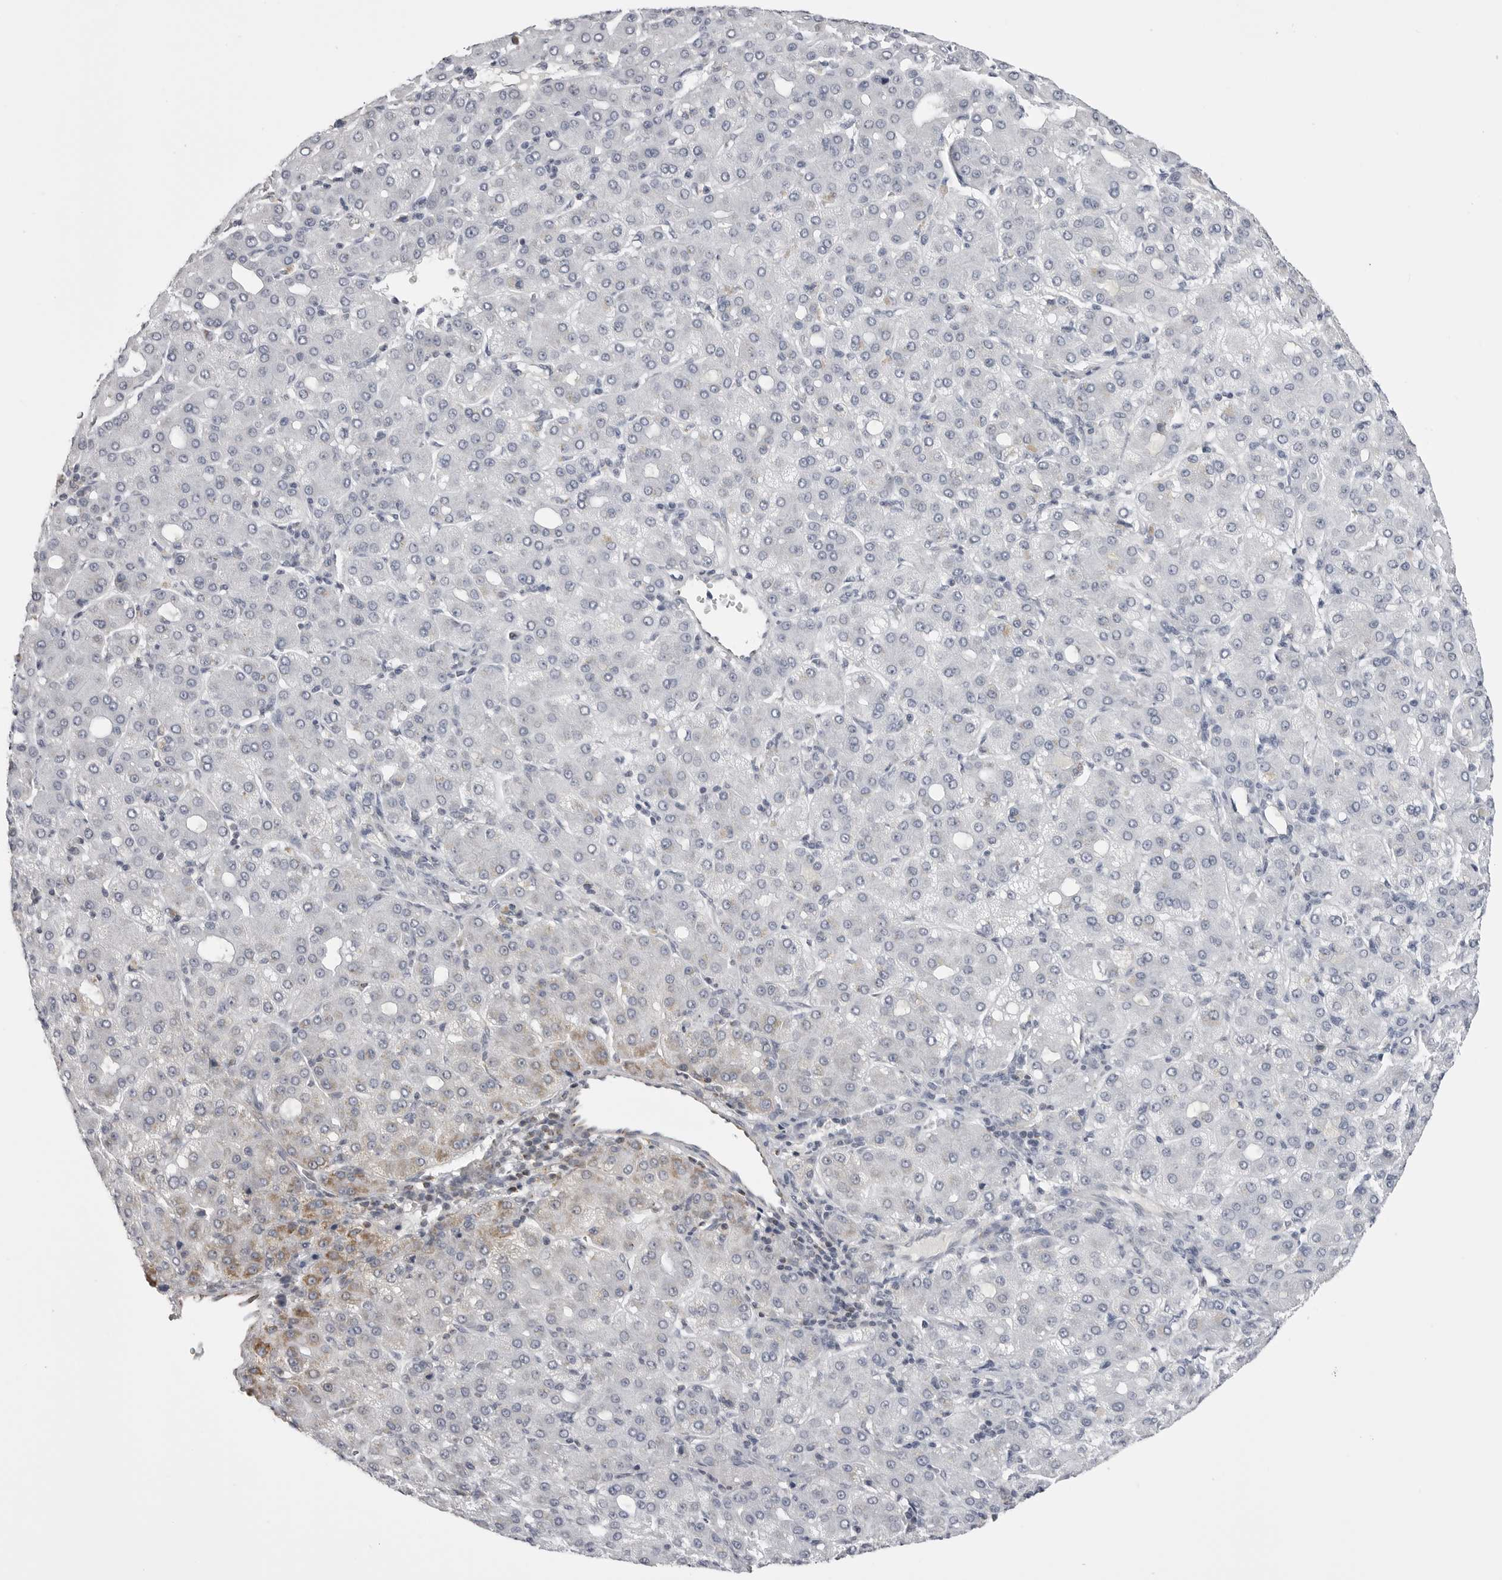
{"staining": {"intensity": "moderate", "quantity": "<25%", "location": "cytoplasmic/membranous"}, "tissue": "liver cancer", "cell_type": "Tumor cells", "image_type": "cancer", "snomed": [{"axis": "morphology", "description": "Carcinoma, Hepatocellular, NOS"}, {"axis": "topography", "description": "Liver"}], "caption": "Protein expression analysis of liver hepatocellular carcinoma displays moderate cytoplasmic/membranous positivity in about <25% of tumor cells.", "gene": "TUFM", "patient": {"sex": "male", "age": 65}}